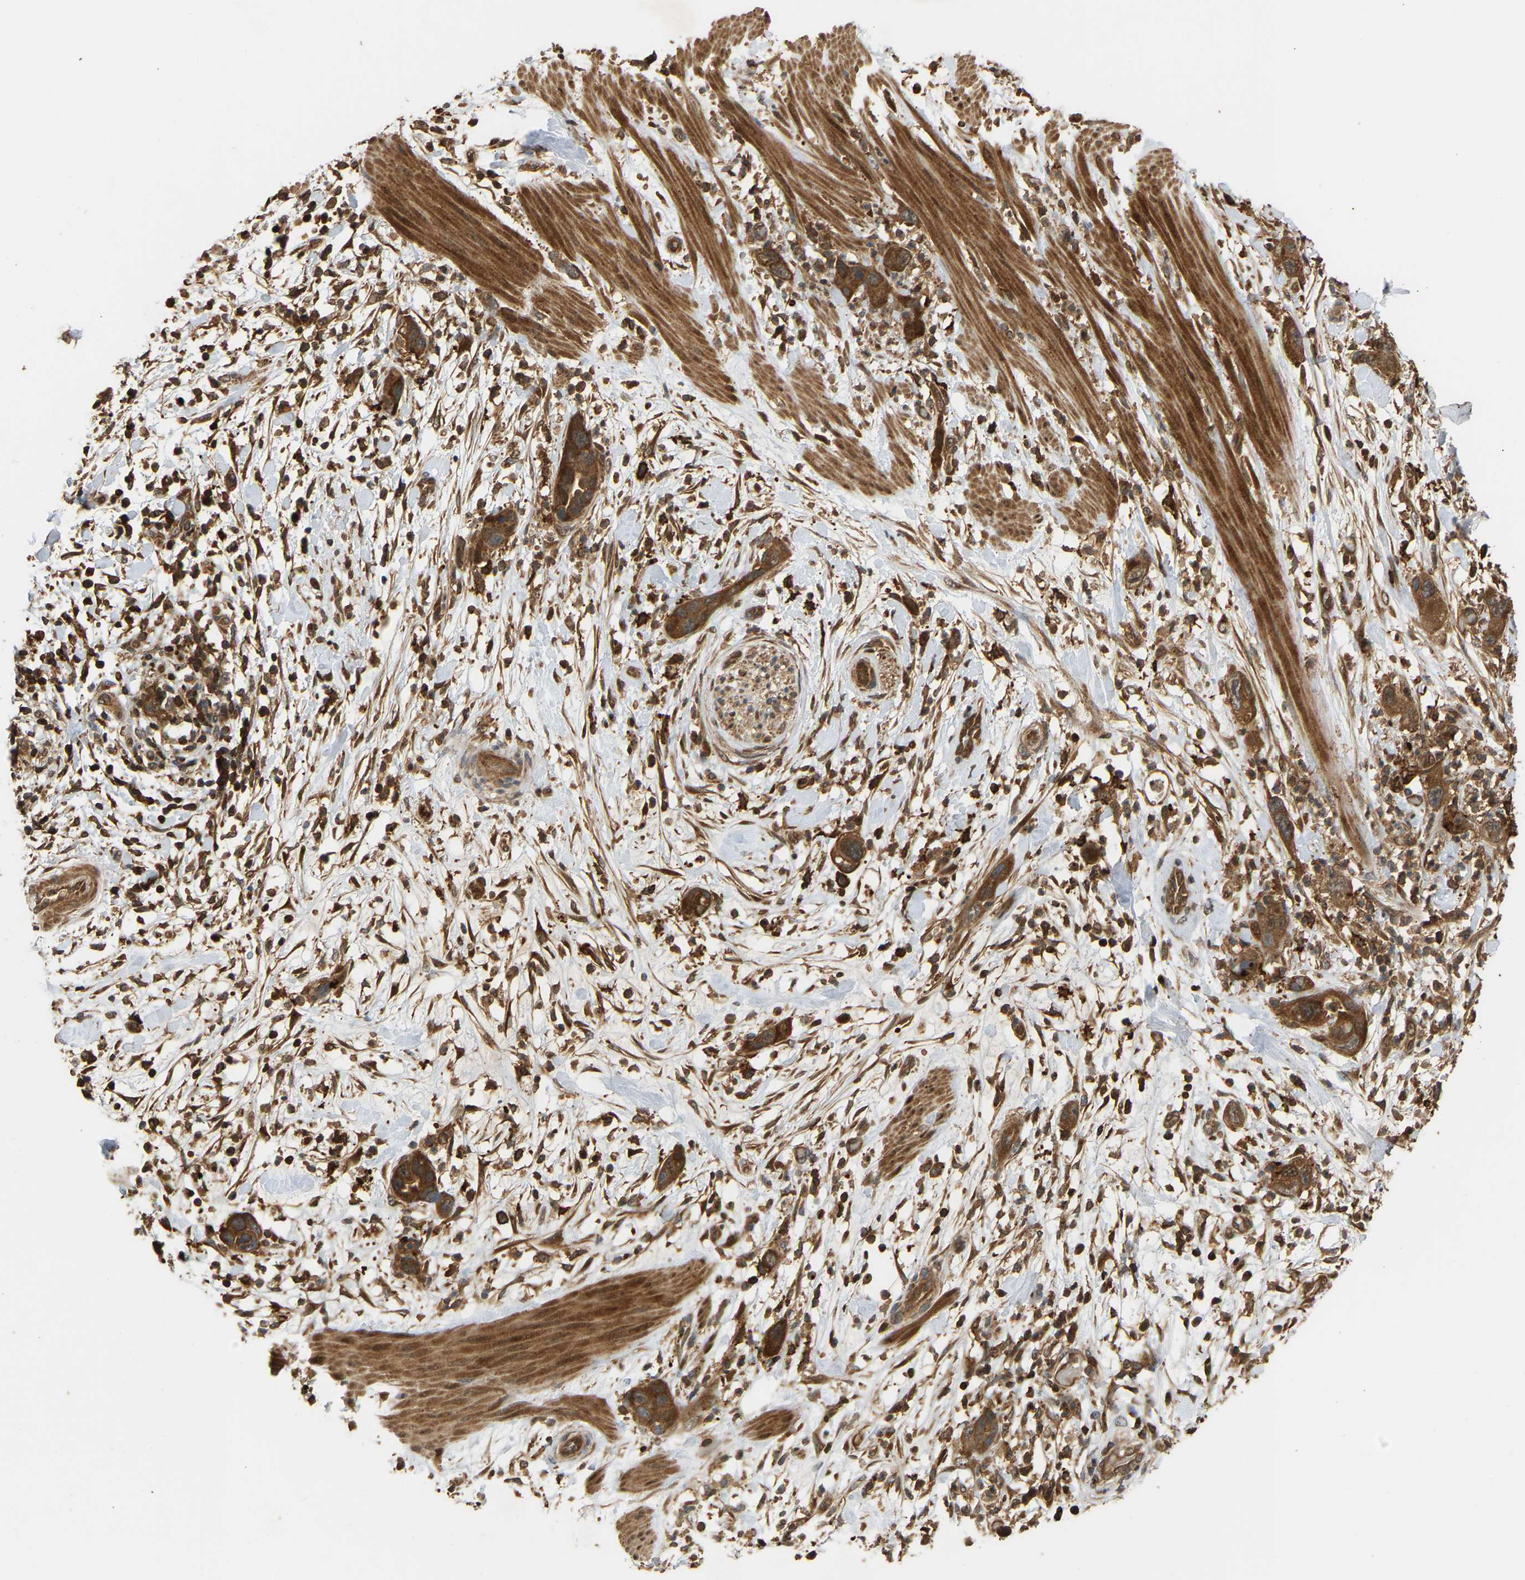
{"staining": {"intensity": "strong", "quantity": ">75%", "location": "cytoplasmic/membranous"}, "tissue": "pancreatic cancer", "cell_type": "Tumor cells", "image_type": "cancer", "snomed": [{"axis": "morphology", "description": "Adenocarcinoma, NOS"}, {"axis": "topography", "description": "Pancreas"}], "caption": "Pancreatic cancer stained with a brown dye displays strong cytoplasmic/membranous positive positivity in about >75% of tumor cells.", "gene": "GOPC", "patient": {"sex": "female", "age": 71}}